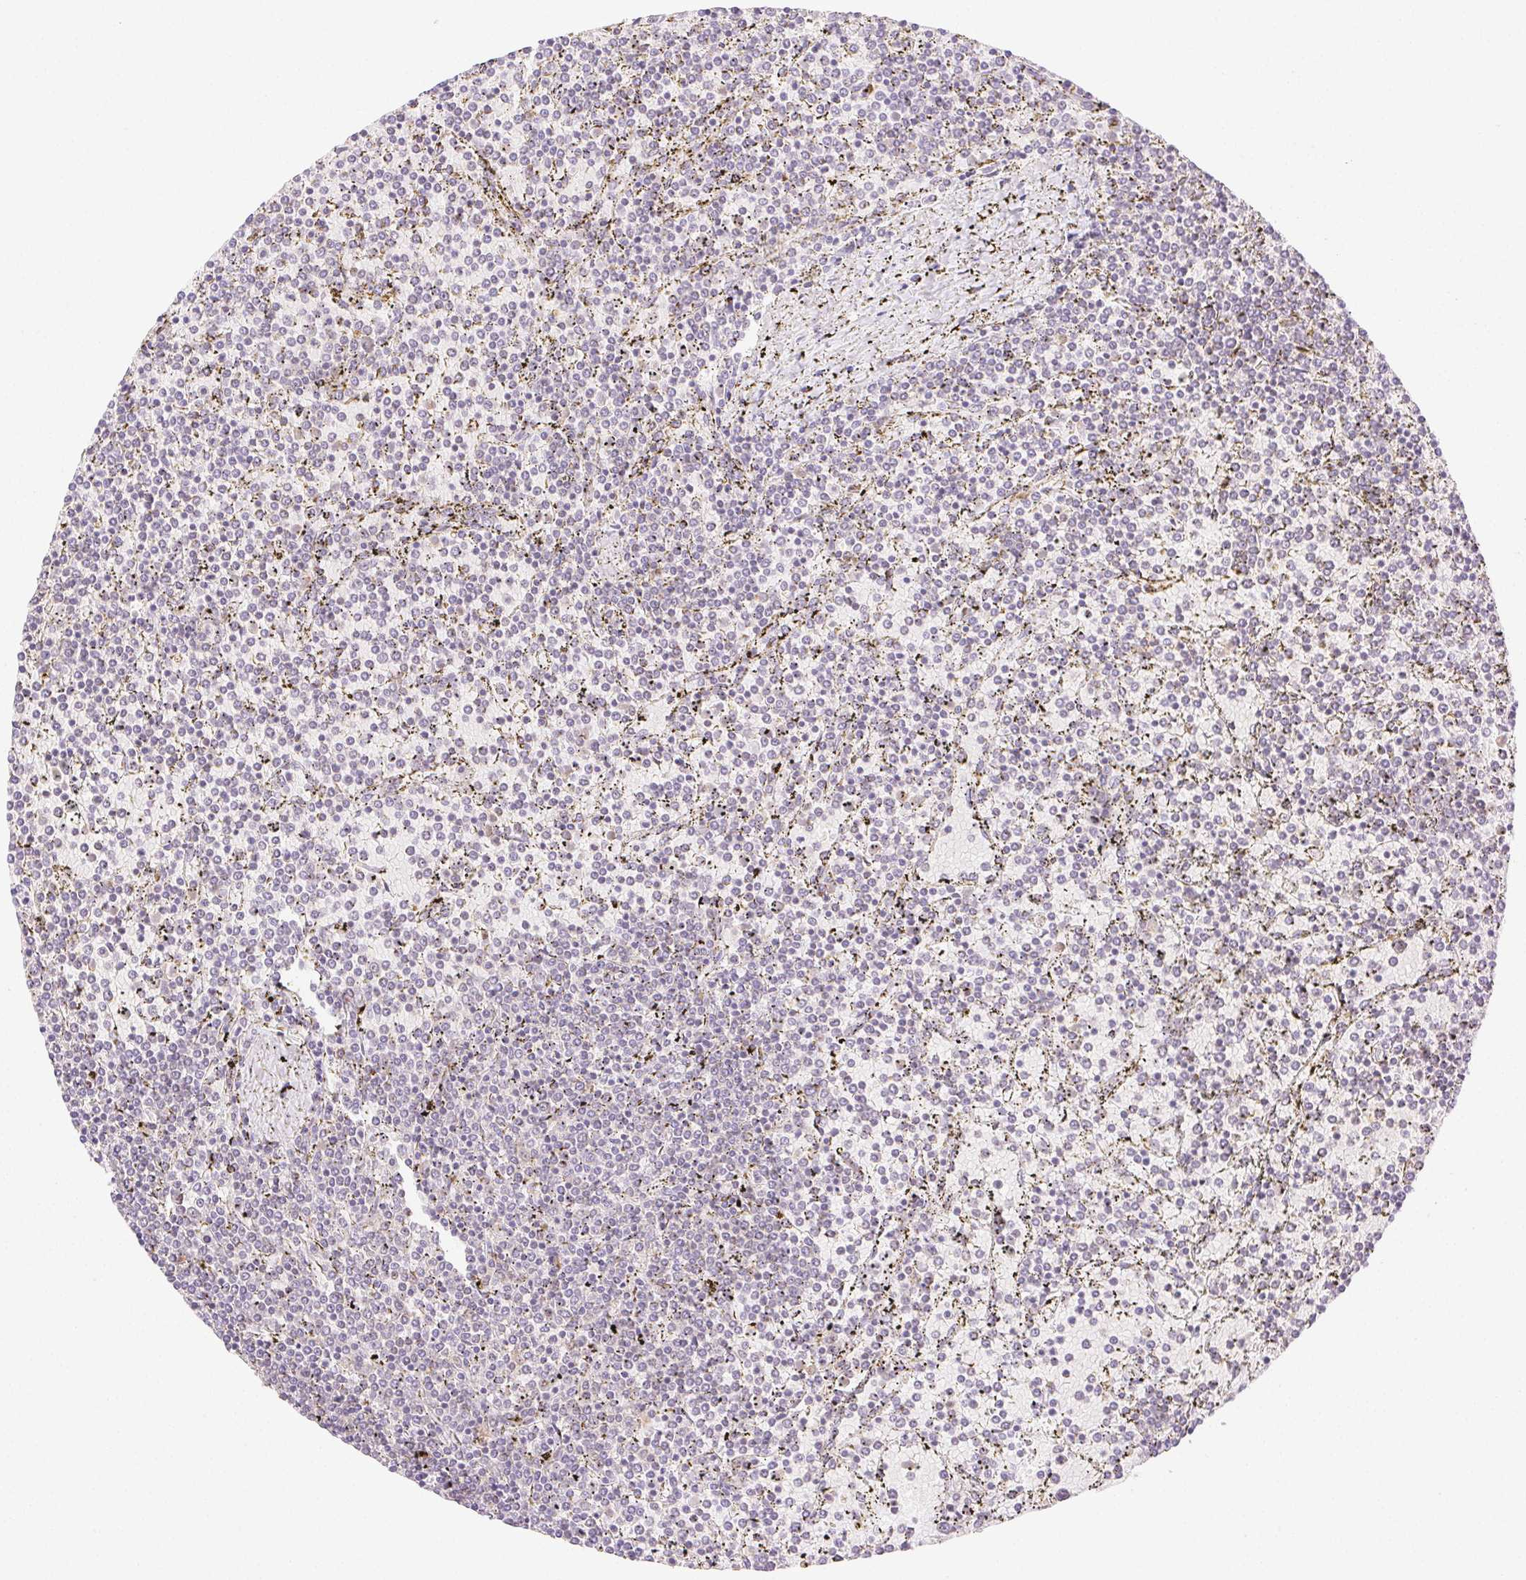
{"staining": {"intensity": "negative", "quantity": "none", "location": "none"}, "tissue": "lymphoma", "cell_type": "Tumor cells", "image_type": "cancer", "snomed": [{"axis": "morphology", "description": "Malignant lymphoma, non-Hodgkin's type, Low grade"}, {"axis": "topography", "description": "Spleen"}], "caption": "High magnification brightfield microscopy of malignant lymphoma, non-Hodgkin's type (low-grade) stained with DAB (brown) and counterstained with hematoxylin (blue): tumor cells show no significant positivity.", "gene": "H2AZ2", "patient": {"sex": "female", "age": 77}}